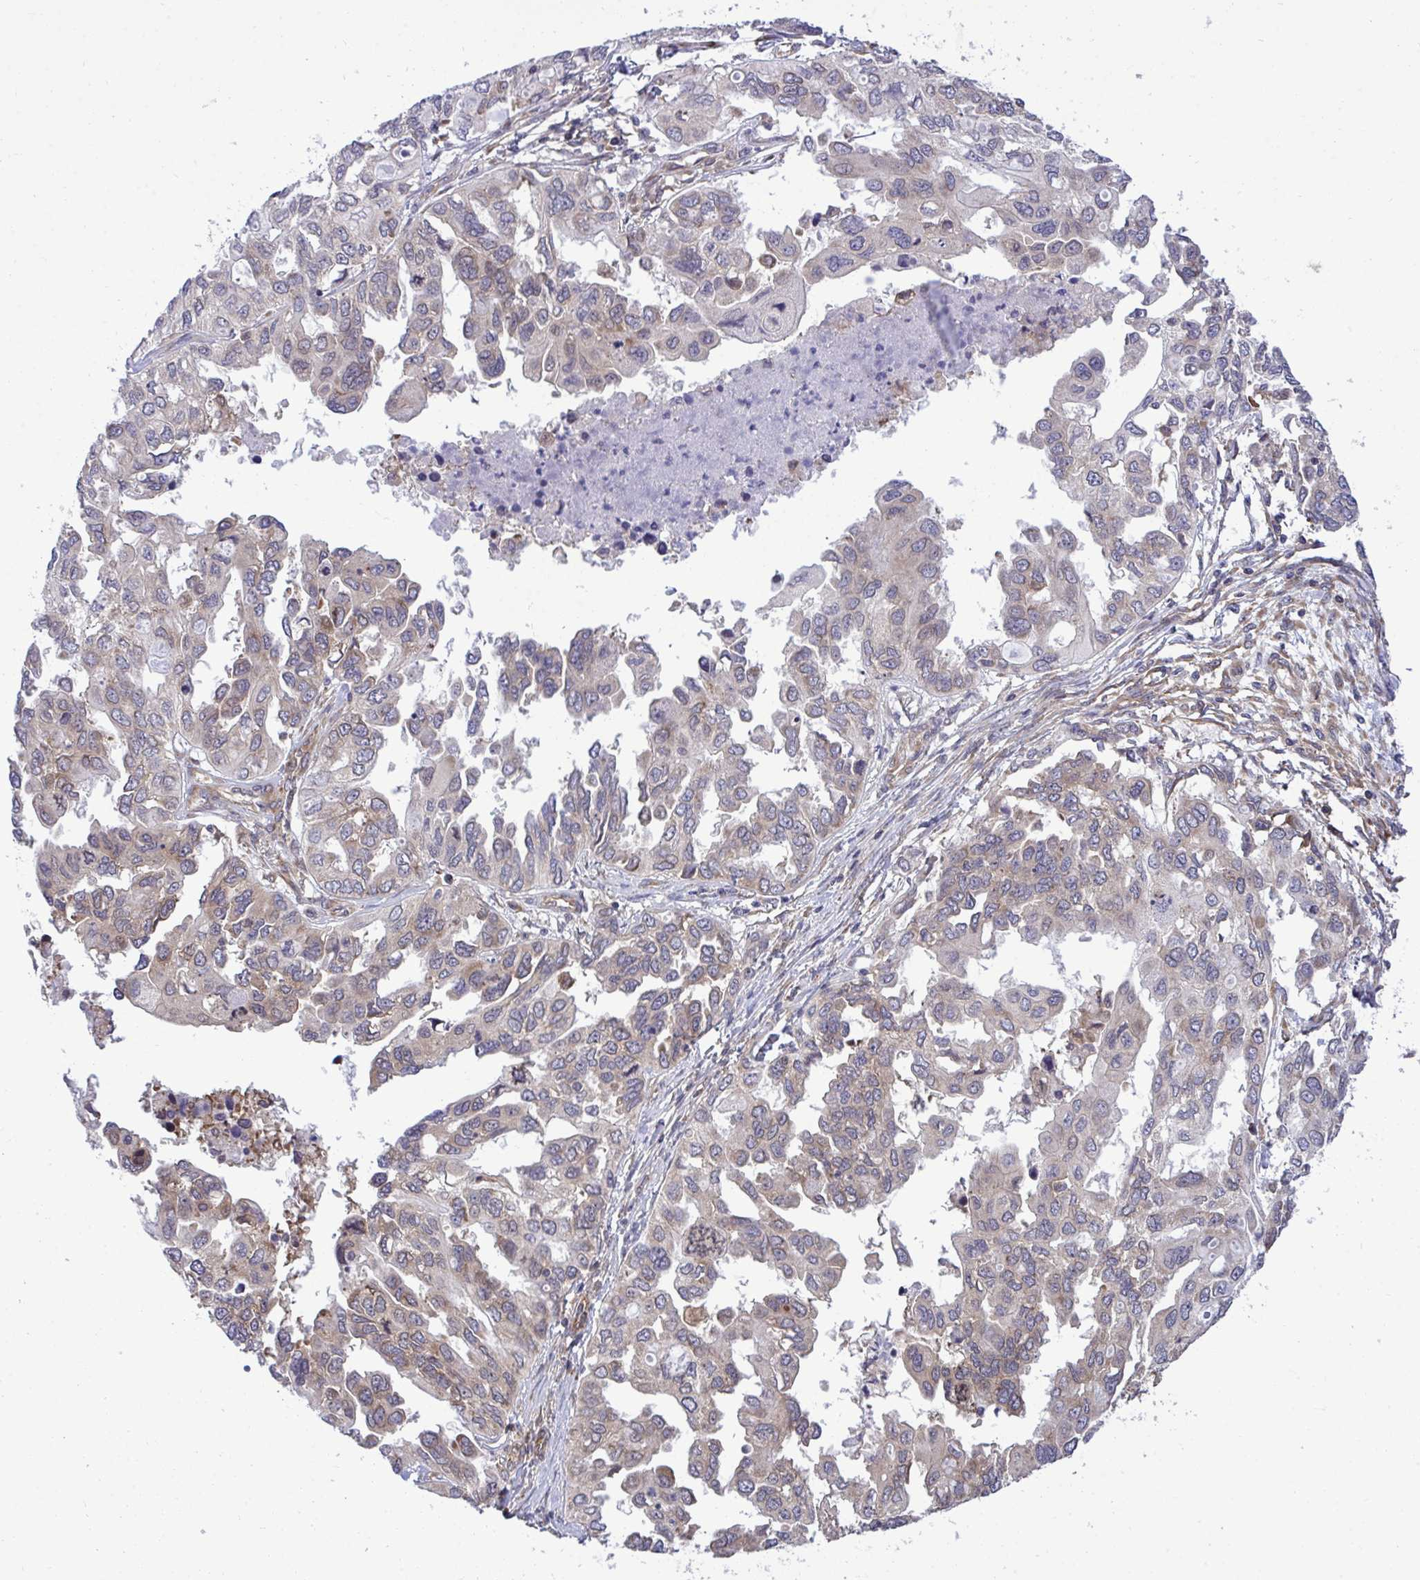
{"staining": {"intensity": "negative", "quantity": "none", "location": "none"}, "tissue": "ovarian cancer", "cell_type": "Tumor cells", "image_type": "cancer", "snomed": [{"axis": "morphology", "description": "Cystadenocarcinoma, serous, NOS"}, {"axis": "topography", "description": "Ovary"}], "caption": "Immunohistochemical staining of ovarian cancer shows no significant positivity in tumor cells.", "gene": "RPS15", "patient": {"sex": "female", "age": 53}}